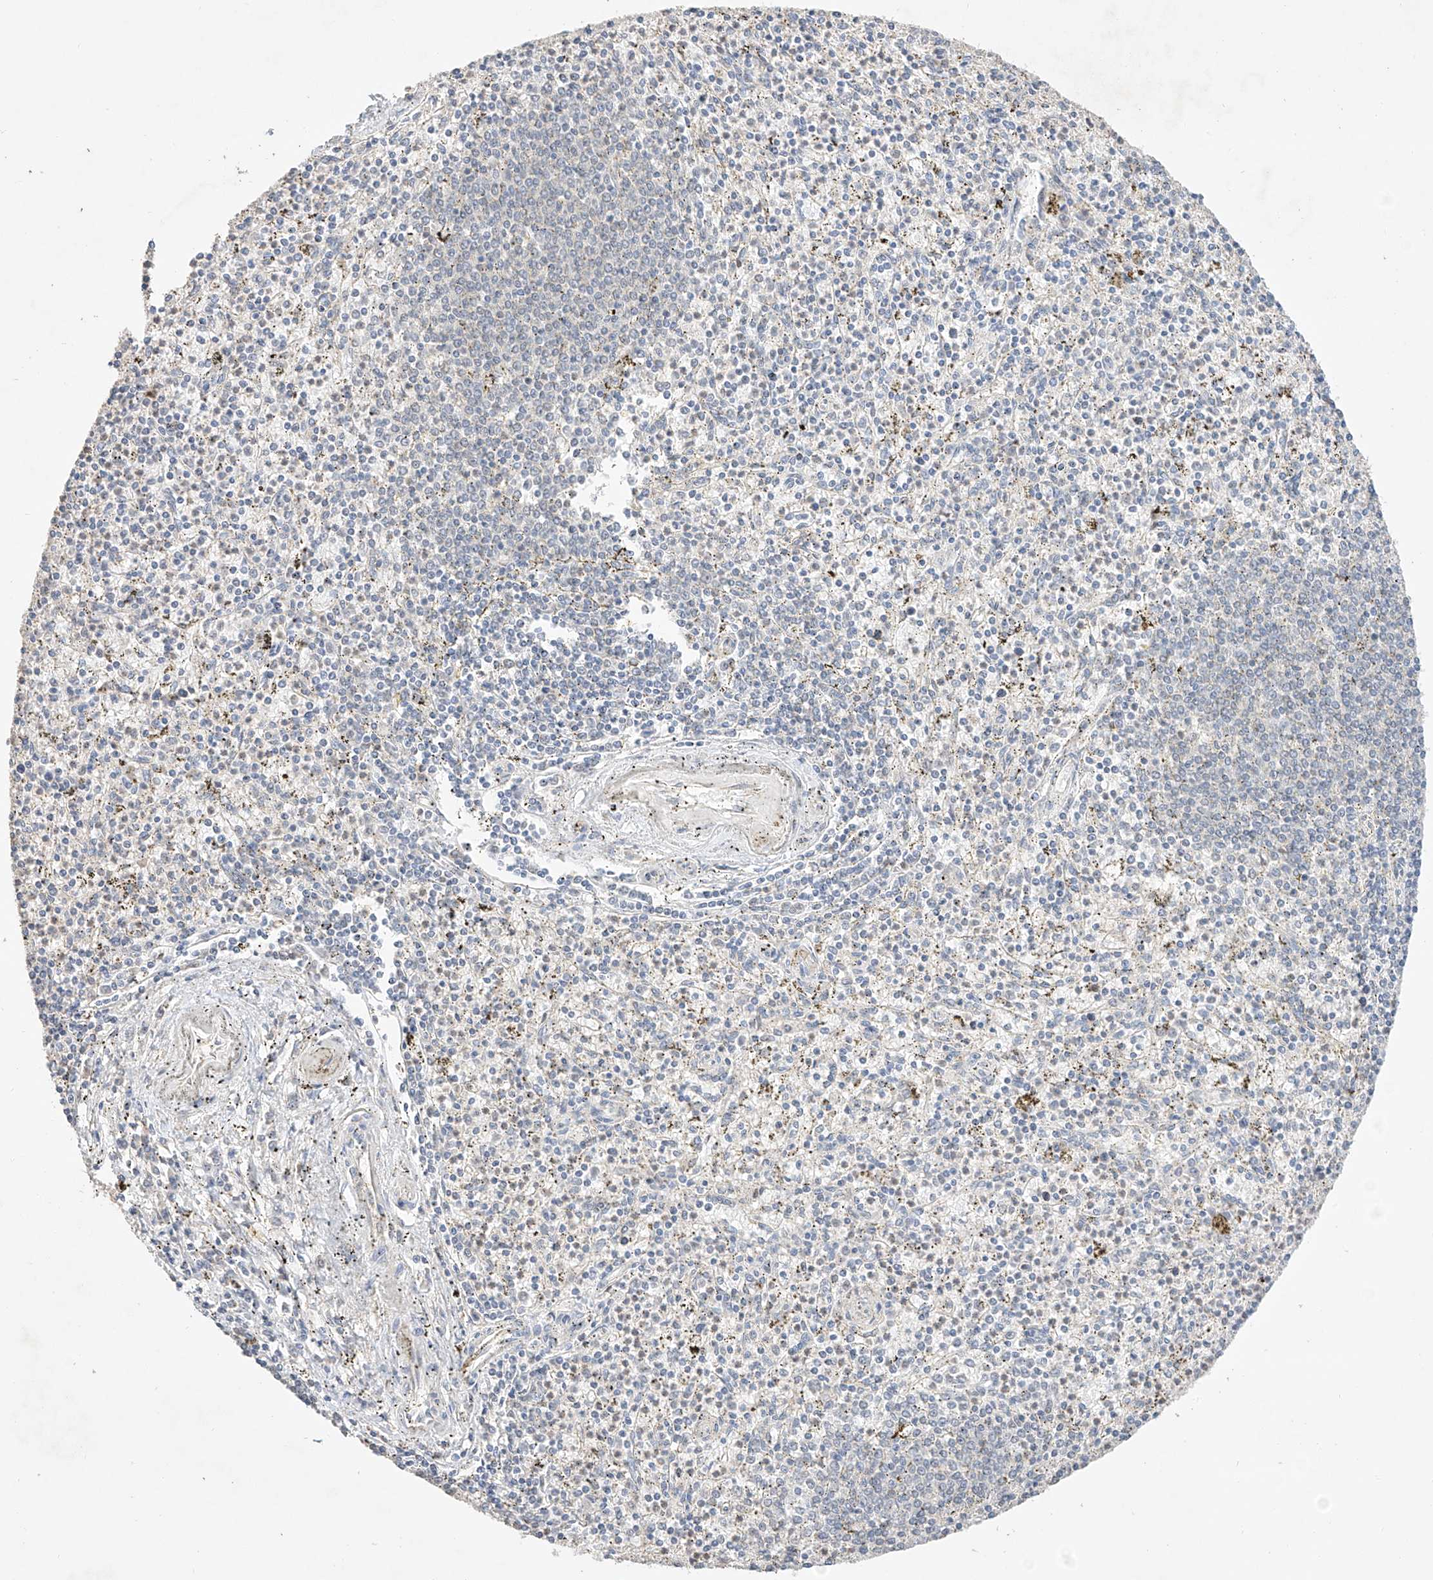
{"staining": {"intensity": "negative", "quantity": "none", "location": "none"}, "tissue": "spleen", "cell_type": "Cells in red pulp", "image_type": "normal", "snomed": [{"axis": "morphology", "description": "Normal tissue, NOS"}, {"axis": "topography", "description": "Spleen"}], "caption": "Immunohistochemistry (IHC) image of normal spleen: human spleen stained with DAB demonstrates no significant protein staining in cells in red pulp.", "gene": "APIP", "patient": {"sex": "male", "age": 72}}